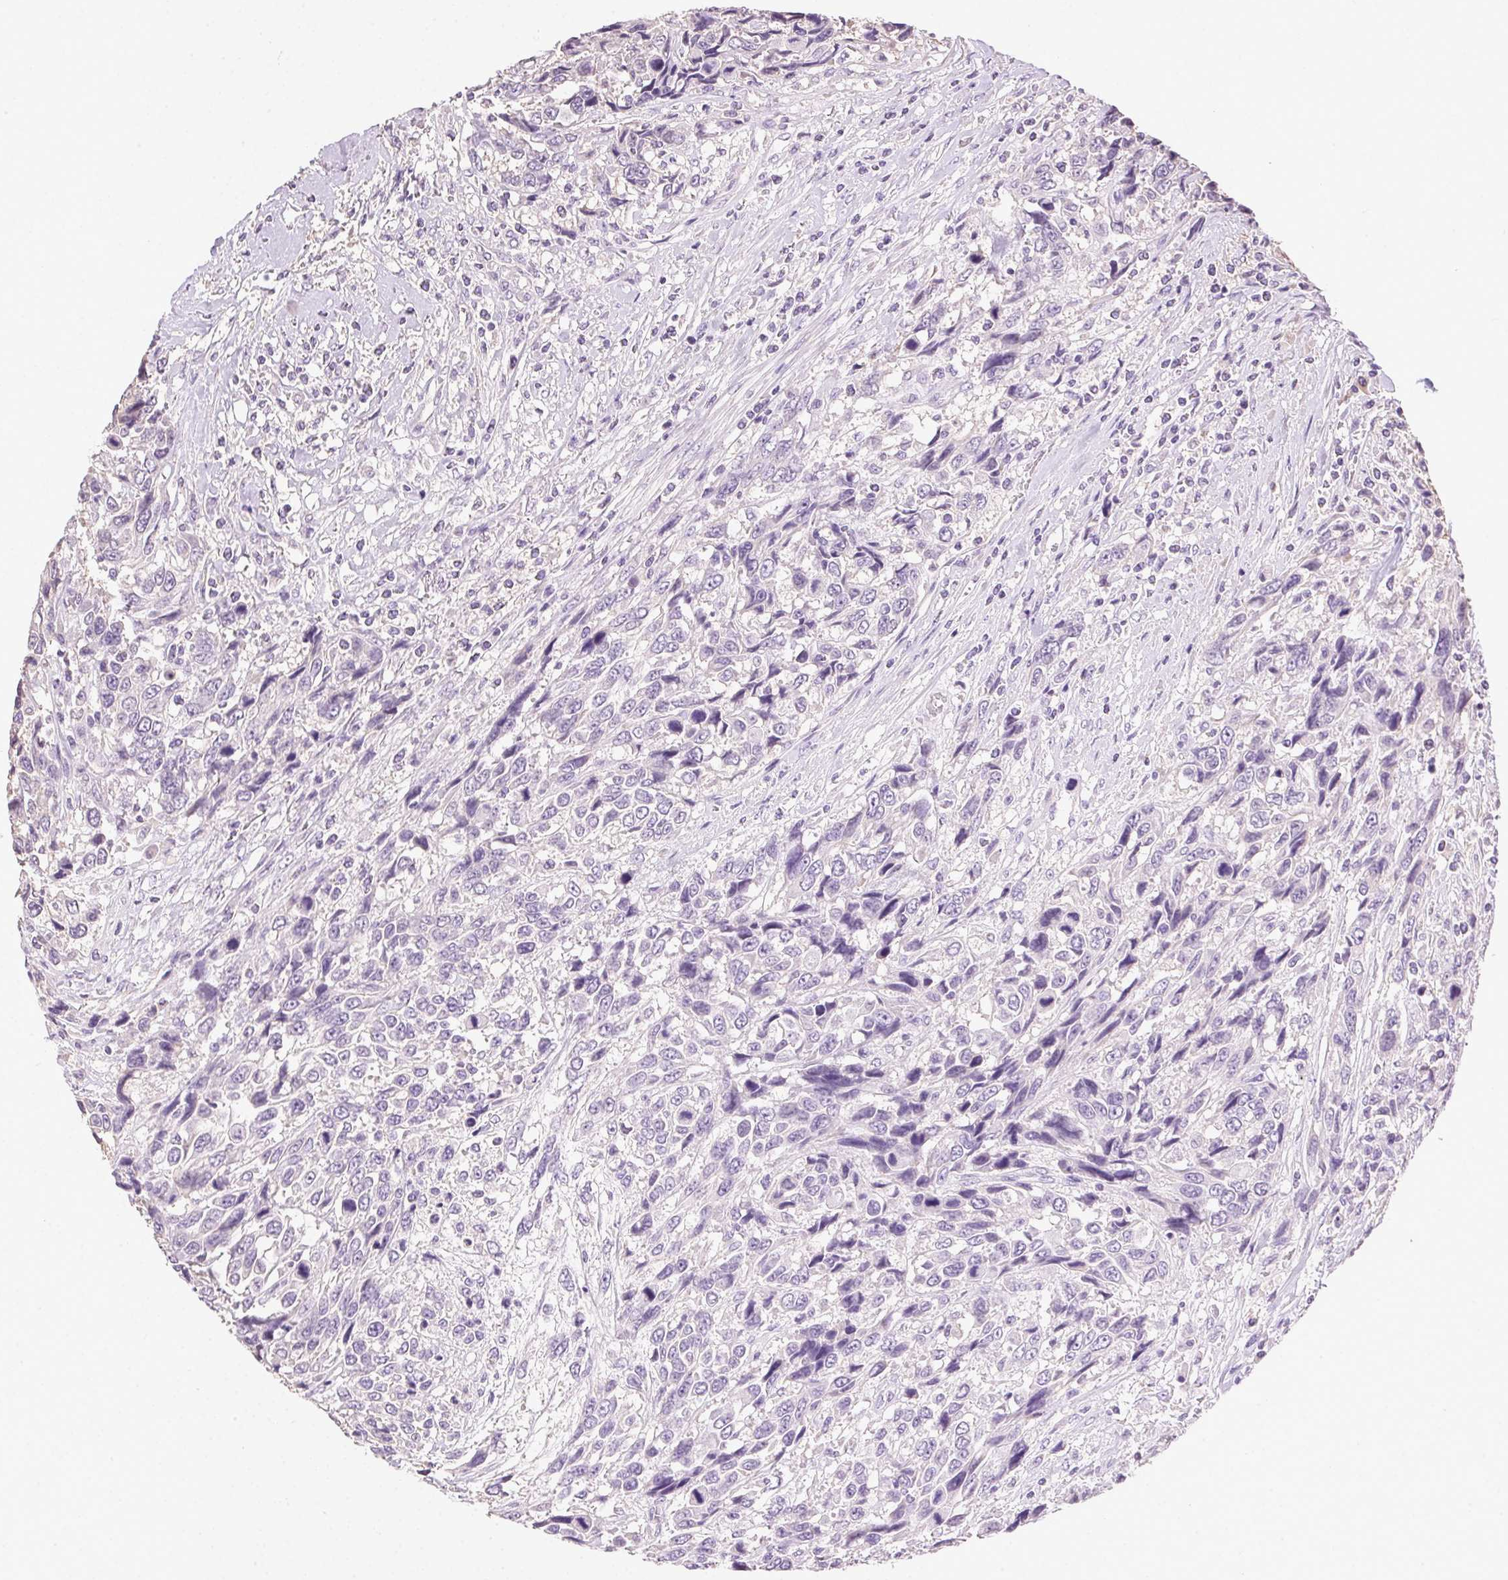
{"staining": {"intensity": "negative", "quantity": "none", "location": "none"}, "tissue": "urothelial cancer", "cell_type": "Tumor cells", "image_type": "cancer", "snomed": [{"axis": "morphology", "description": "Urothelial carcinoma, High grade"}, {"axis": "topography", "description": "Urinary bladder"}], "caption": "Protein analysis of high-grade urothelial carcinoma reveals no significant positivity in tumor cells.", "gene": "SYCE2", "patient": {"sex": "female", "age": 70}}